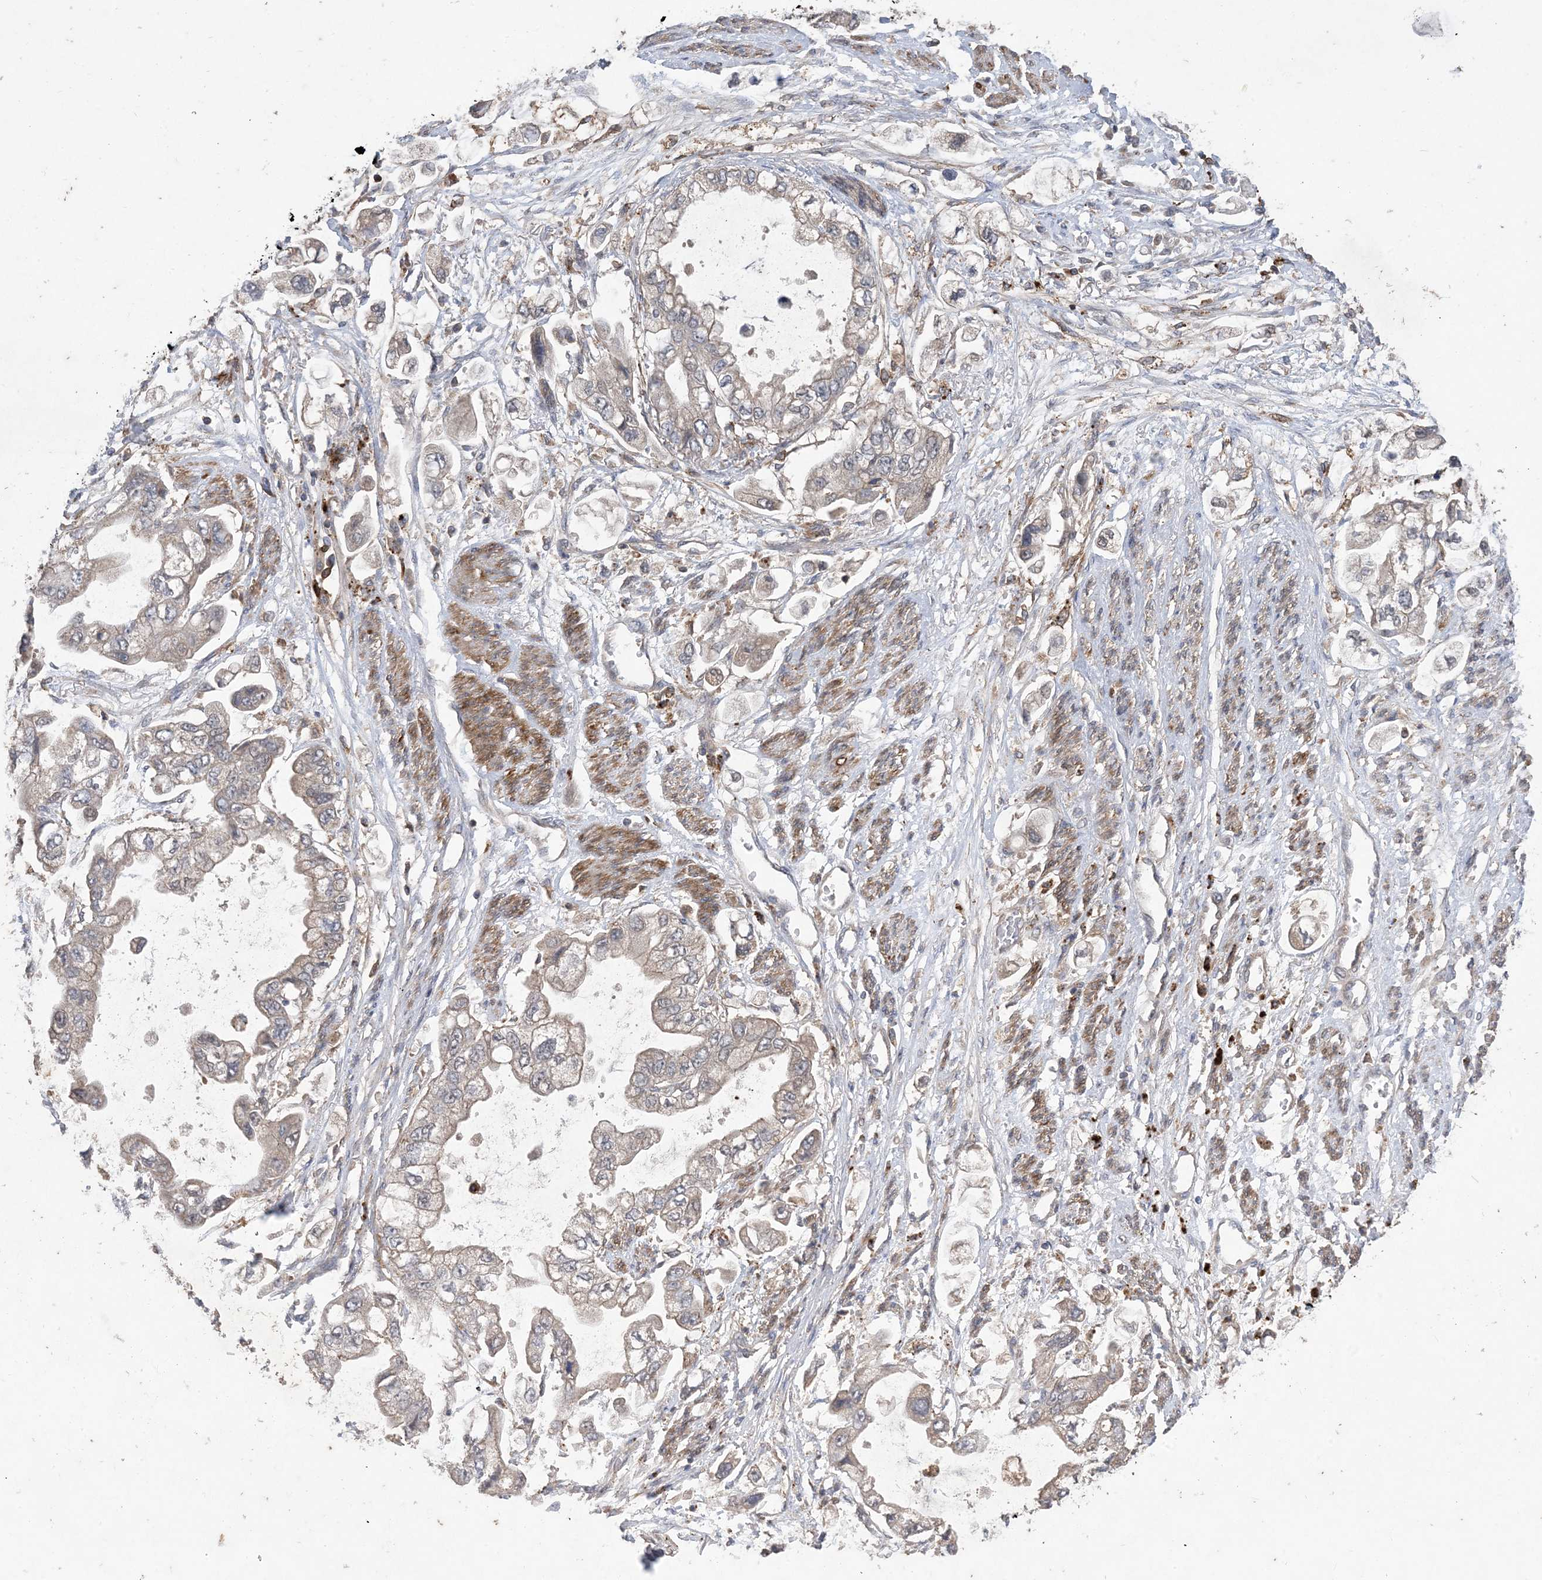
{"staining": {"intensity": "weak", "quantity": "25%-75%", "location": "cytoplasmic/membranous"}, "tissue": "stomach cancer", "cell_type": "Tumor cells", "image_type": "cancer", "snomed": [{"axis": "morphology", "description": "Adenocarcinoma, NOS"}, {"axis": "topography", "description": "Stomach"}], "caption": "Protein analysis of stomach cancer tissue demonstrates weak cytoplasmic/membranous positivity in approximately 25%-75% of tumor cells.", "gene": "MASP2", "patient": {"sex": "male", "age": 62}}